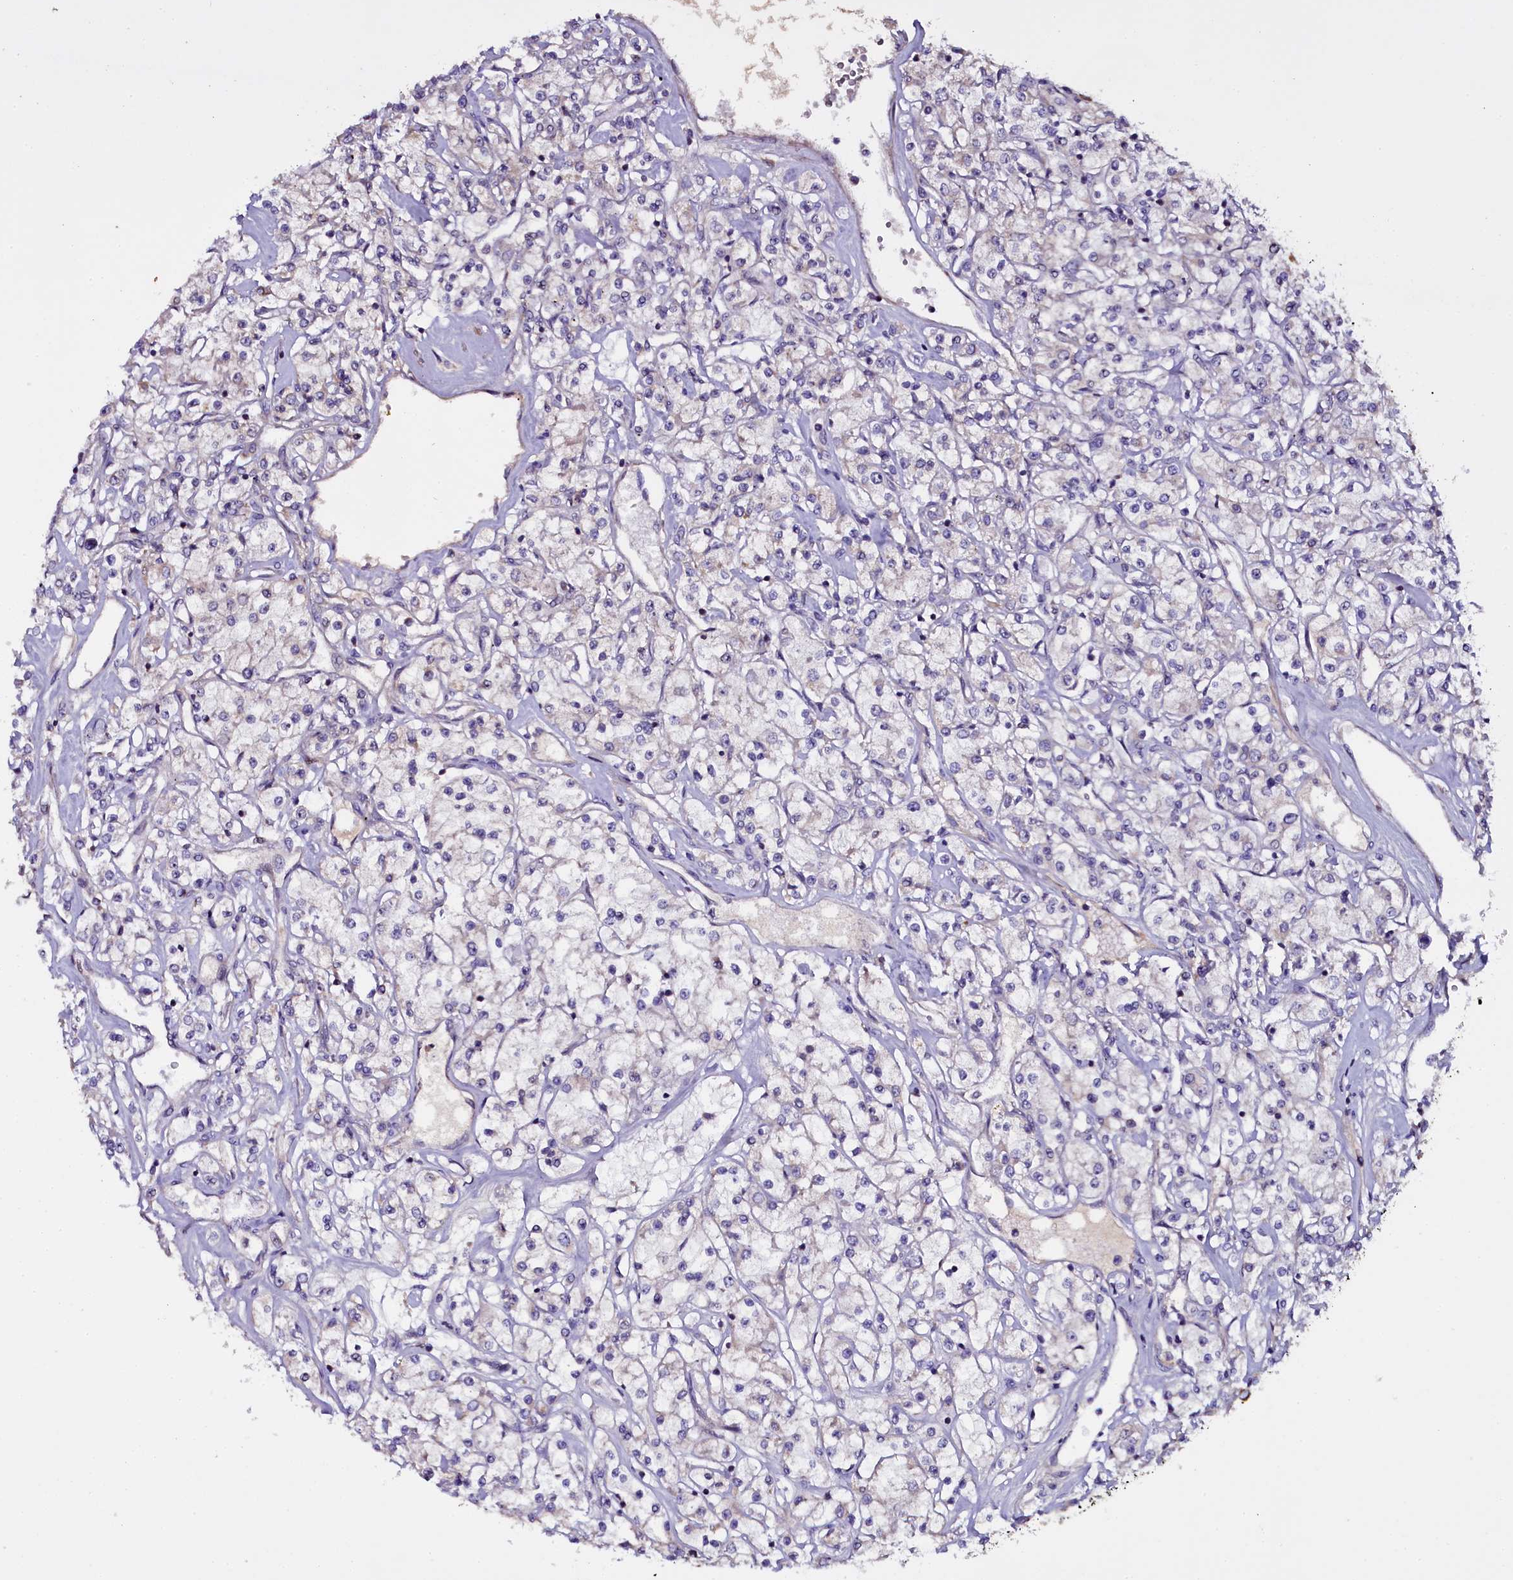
{"staining": {"intensity": "negative", "quantity": "none", "location": "none"}, "tissue": "renal cancer", "cell_type": "Tumor cells", "image_type": "cancer", "snomed": [{"axis": "morphology", "description": "Adenocarcinoma, NOS"}, {"axis": "topography", "description": "Kidney"}], "caption": "IHC image of human renal adenocarcinoma stained for a protein (brown), which demonstrates no staining in tumor cells.", "gene": "NAA80", "patient": {"sex": "female", "age": 59}}